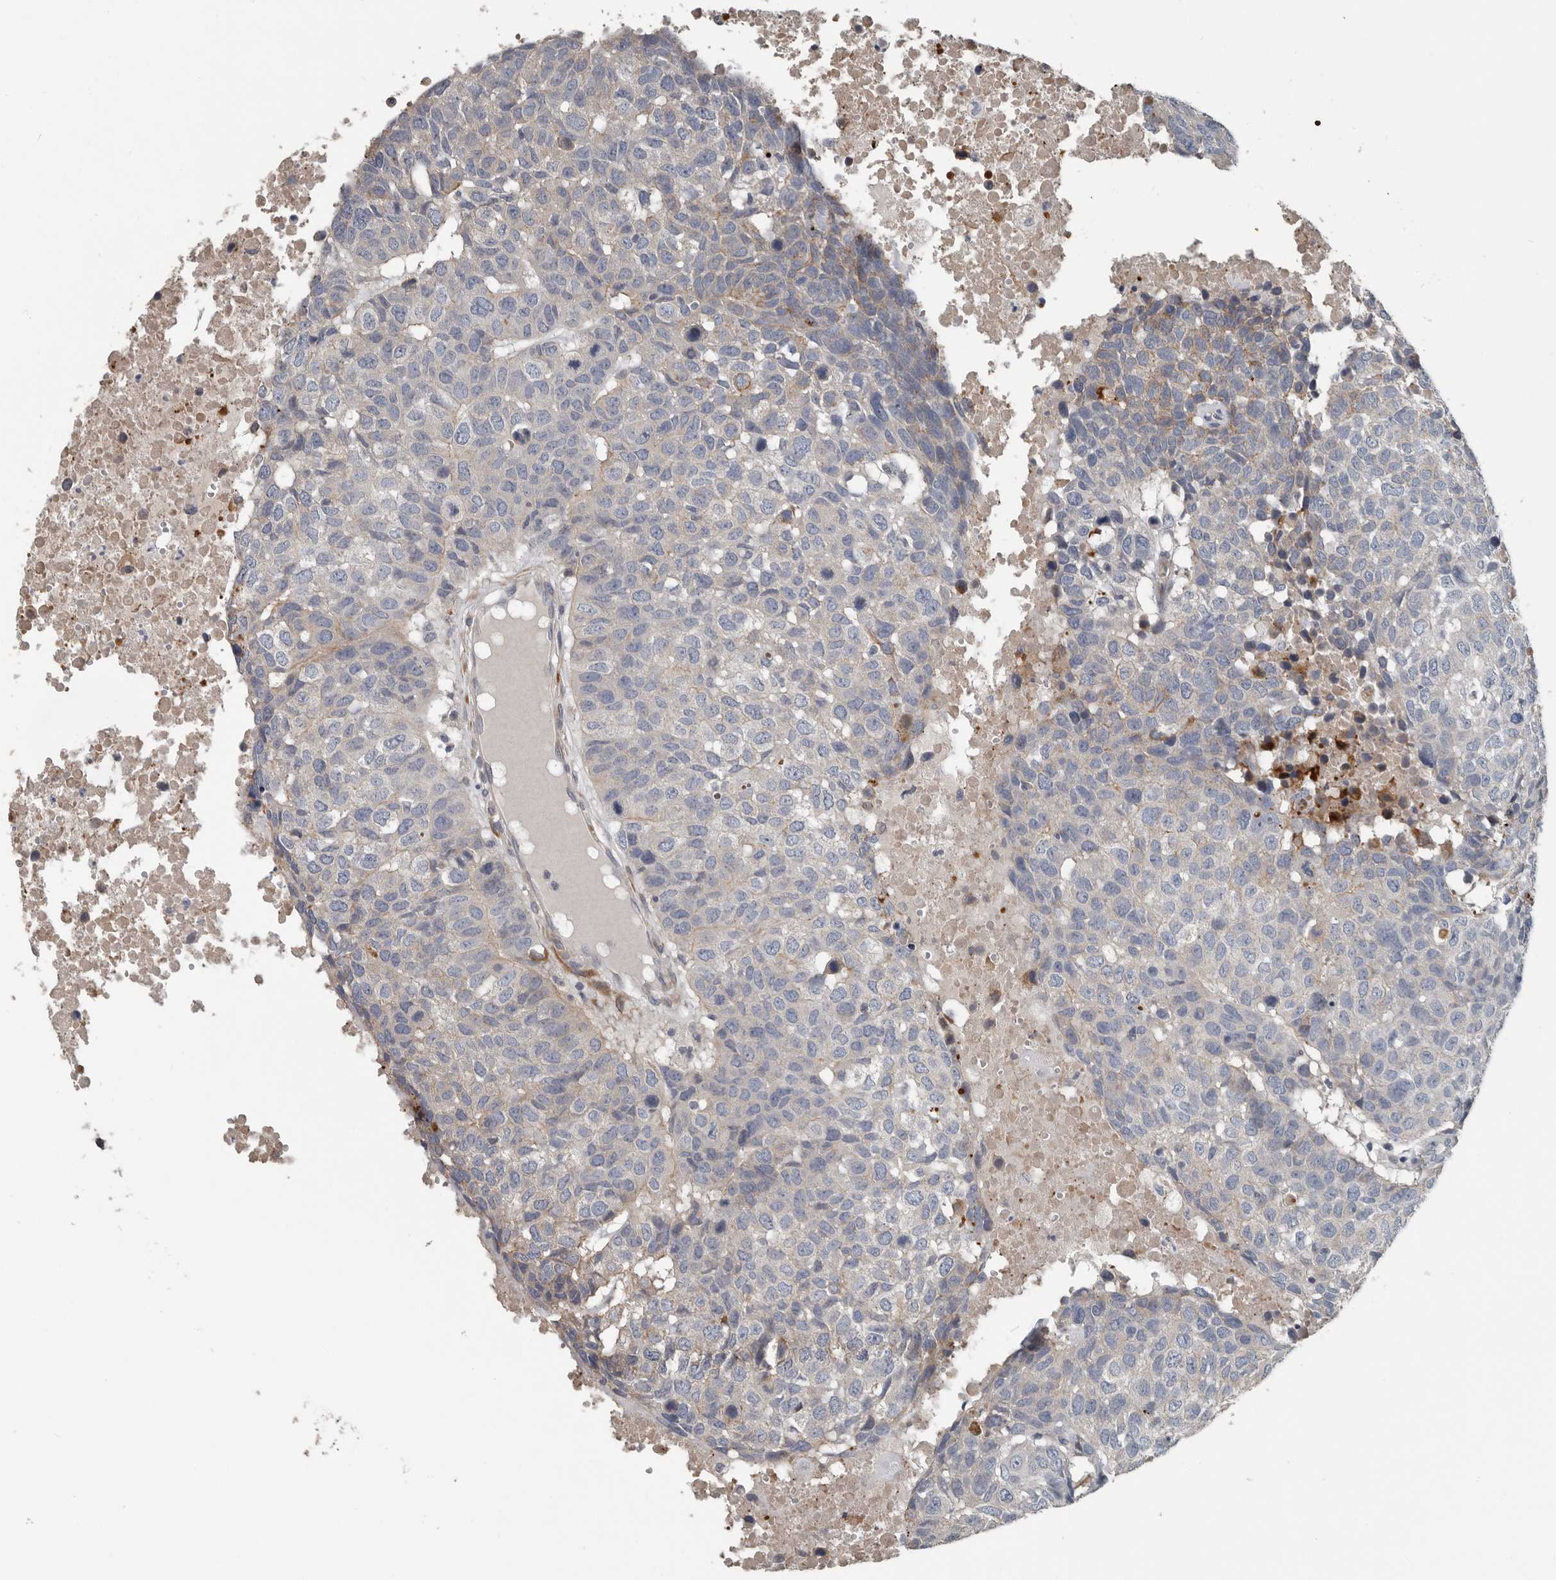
{"staining": {"intensity": "negative", "quantity": "none", "location": "none"}, "tissue": "head and neck cancer", "cell_type": "Tumor cells", "image_type": "cancer", "snomed": [{"axis": "morphology", "description": "Squamous cell carcinoma, NOS"}, {"axis": "topography", "description": "Head-Neck"}], "caption": "This is an immunohistochemistry (IHC) micrograph of head and neck cancer (squamous cell carcinoma). There is no positivity in tumor cells.", "gene": "DPY19L4", "patient": {"sex": "male", "age": 66}}